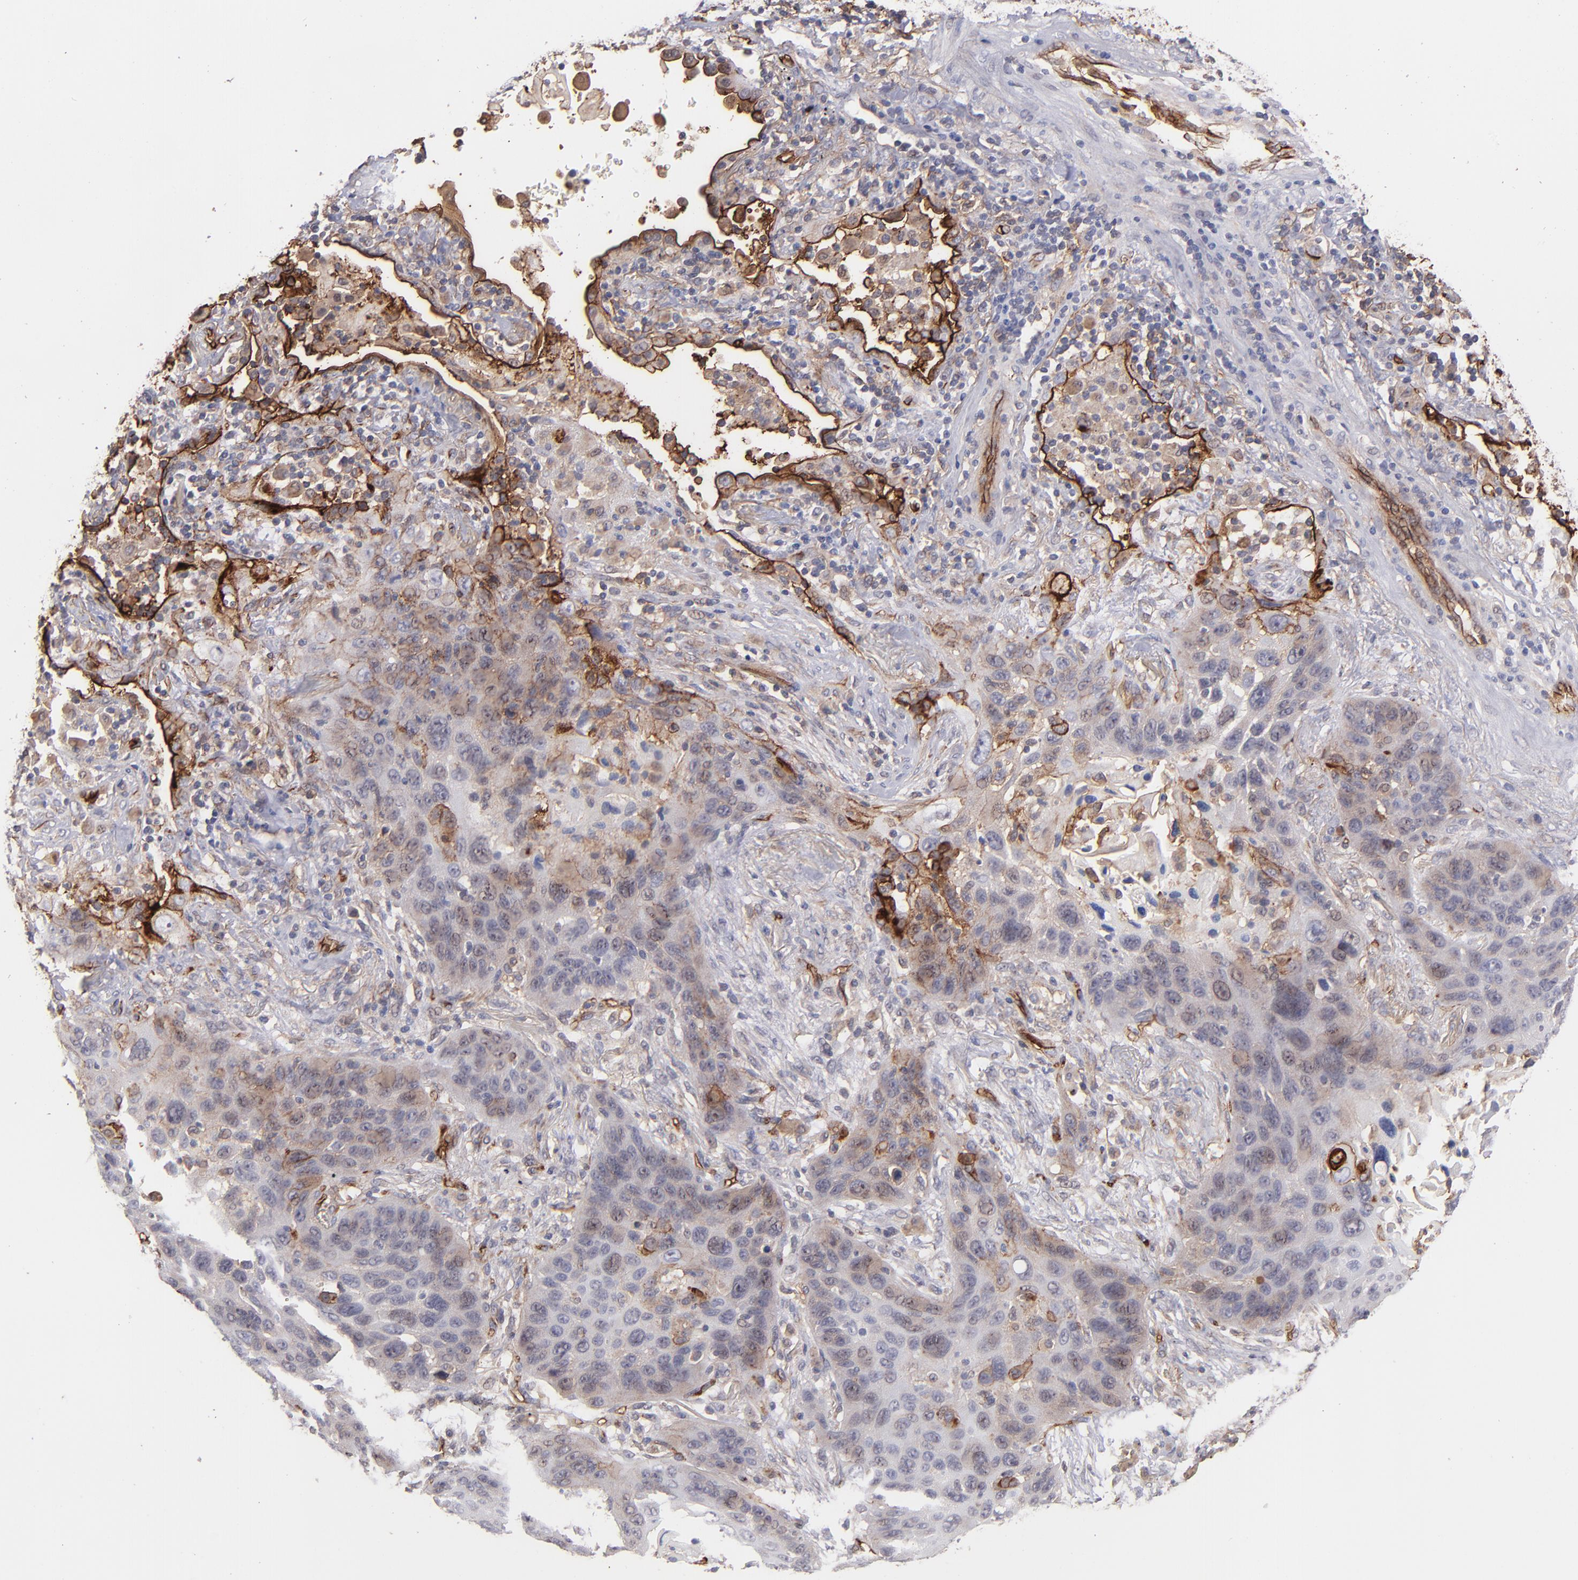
{"staining": {"intensity": "moderate", "quantity": "25%-75%", "location": "cytoplasmic/membranous"}, "tissue": "lung cancer", "cell_type": "Tumor cells", "image_type": "cancer", "snomed": [{"axis": "morphology", "description": "Squamous cell carcinoma, NOS"}, {"axis": "topography", "description": "Lung"}], "caption": "Human squamous cell carcinoma (lung) stained with a protein marker reveals moderate staining in tumor cells.", "gene": "ICAM1", "patient": {"sex": "female", "age": 67}}